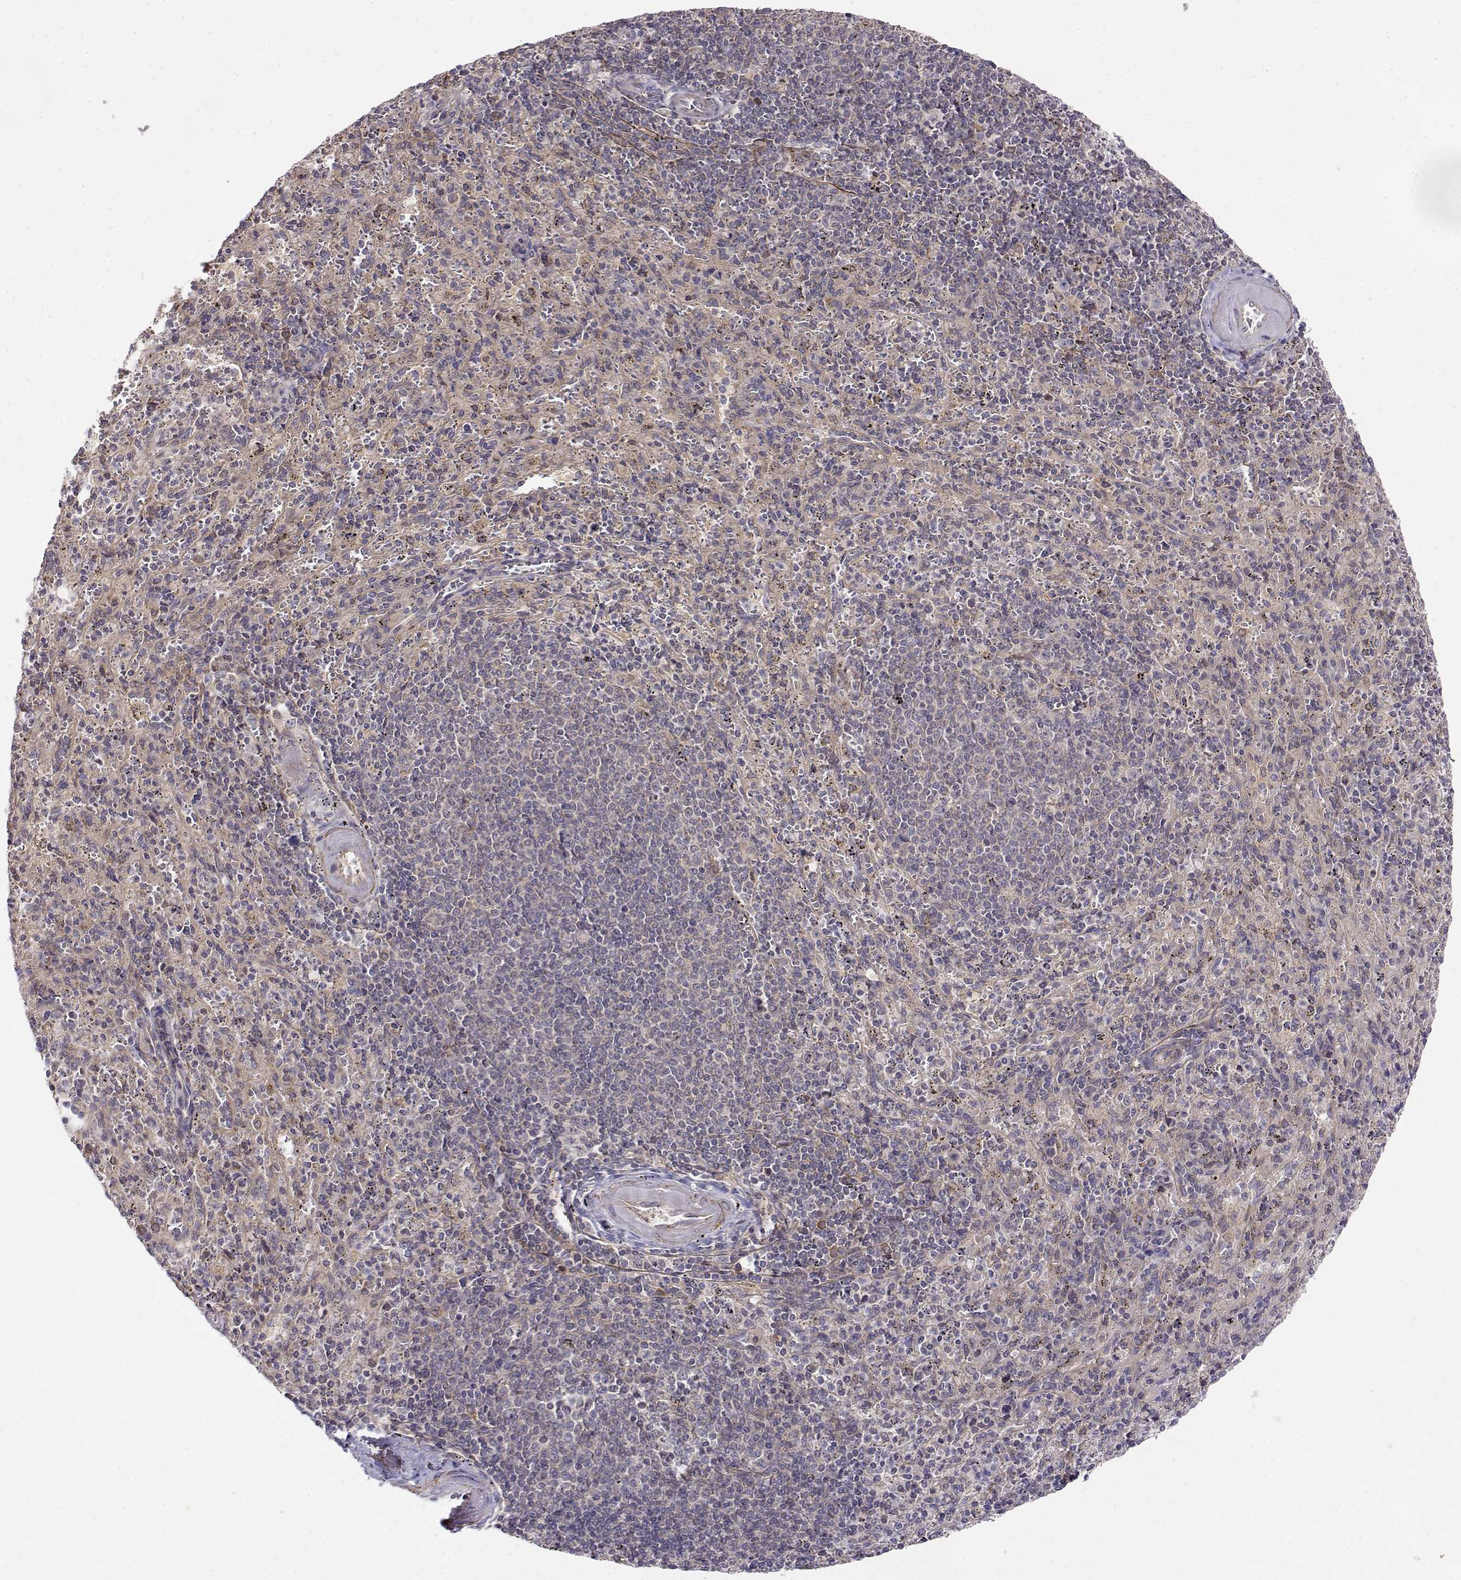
{"staining": {"intensity": "weak", "quantity": "25%-75%", "location": "cytoplasmic/membranous"}, "tissue": "spleen", "cell_type": "Cells in red pulp", "image_type": "normal", "snomed": [{"axis": "morphology", "description": "Normal tissue, NOS"}, {"axis": "topography", "description": "Spleen"}], "caption": "Immunohistochemical staining of benign spleen shows weak cytoplasmic/membranous protein expression in approximately 25%-75% of cells in red pulp.", "gene": "PAIP1", "patient": {"sex": "male", "age": 57}}